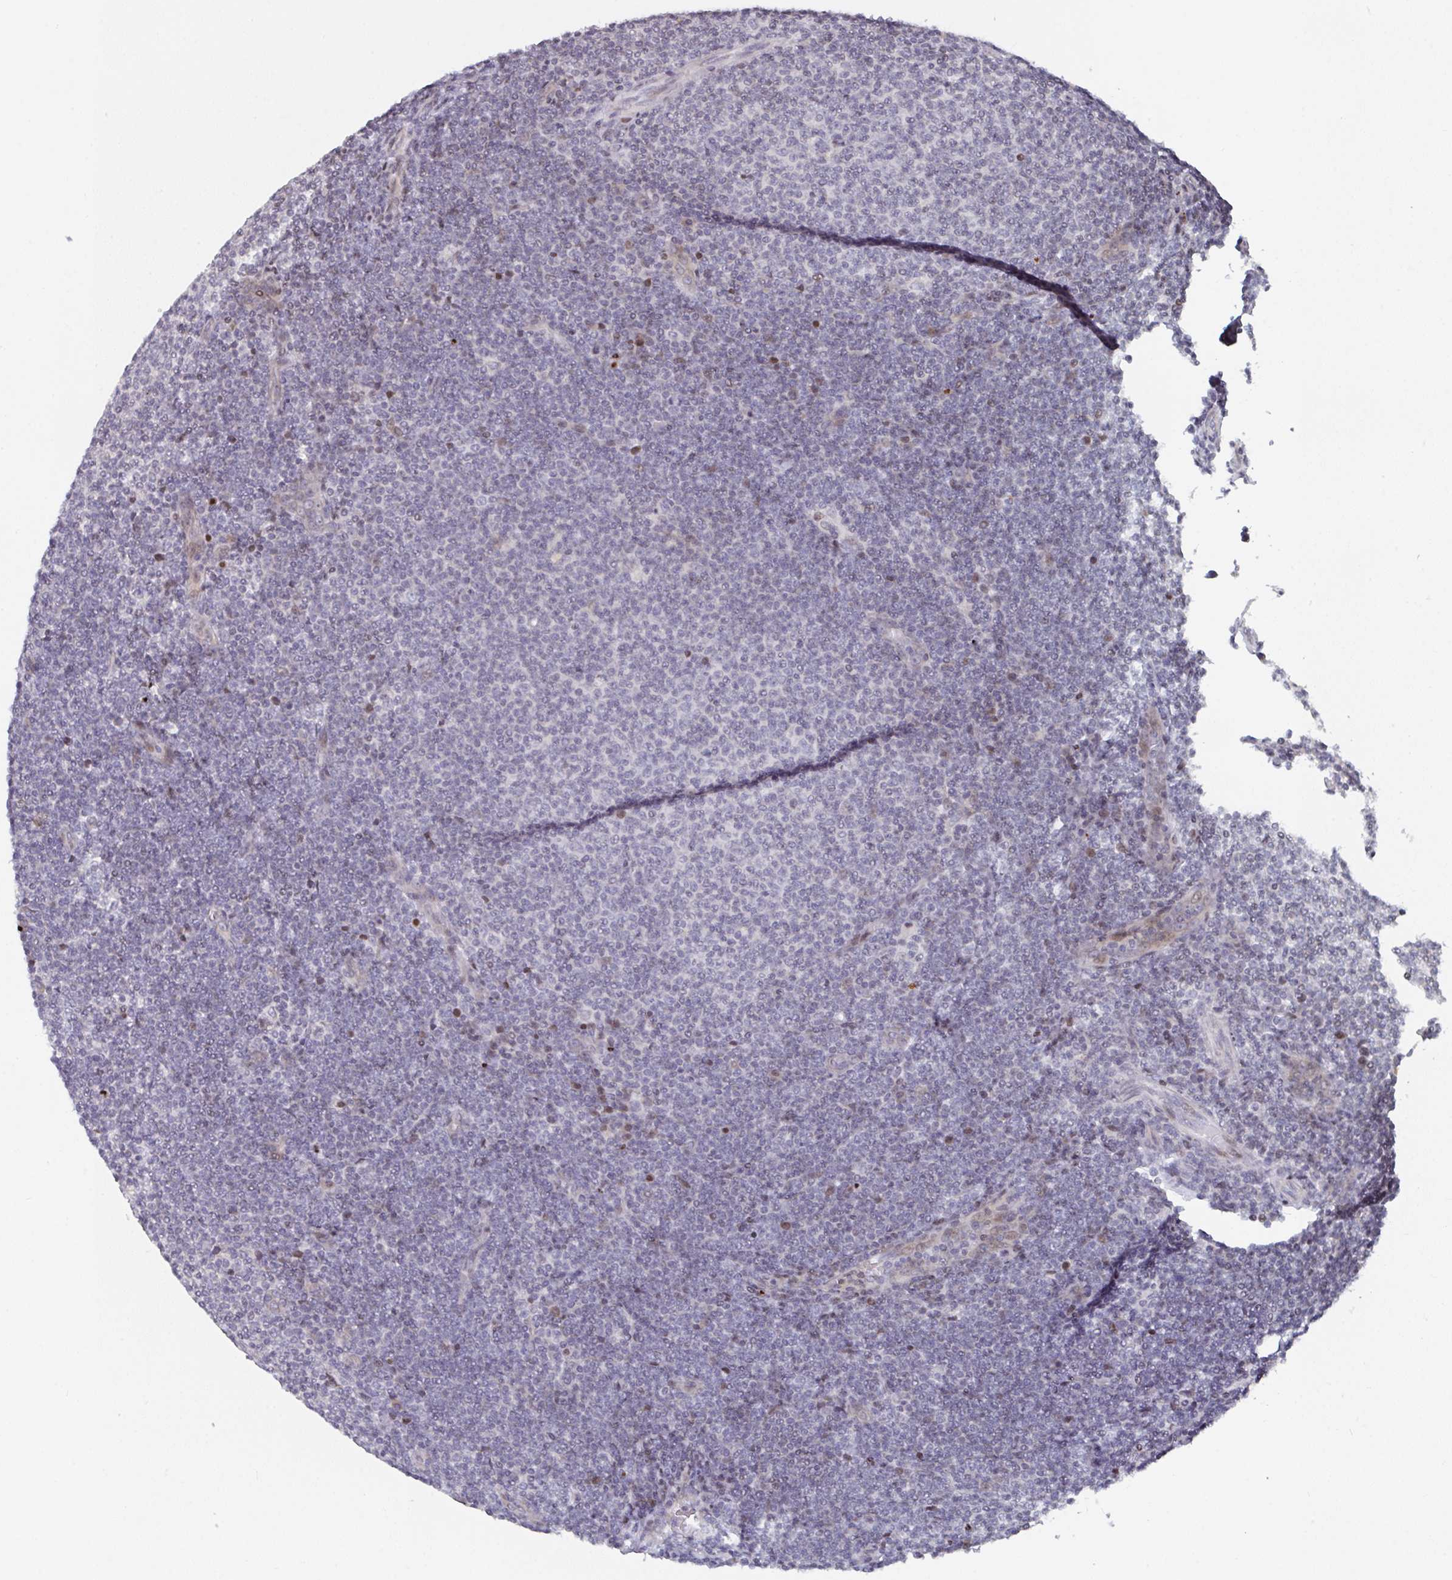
{"staining": {"intensity": "negative", "quantity": "none", "location": "none"}, "tissue": "lymphoma", "cell_type": "Tumor cells", "image_type": "cancer", "snomed": [{"axis": "morphology", "description": "Malignant lymphoma, non-Hodgkin's type, Low grade"}, {"axis": "topography", "description": "Lymph node"}], "caption": "Image shows no significant protein staining in tumor cells of malignant lymphoma, non-Hodgkin's type (low-grade).", "gene": "PCDHB8", "patient": {"sex": "male", "age": 66}}